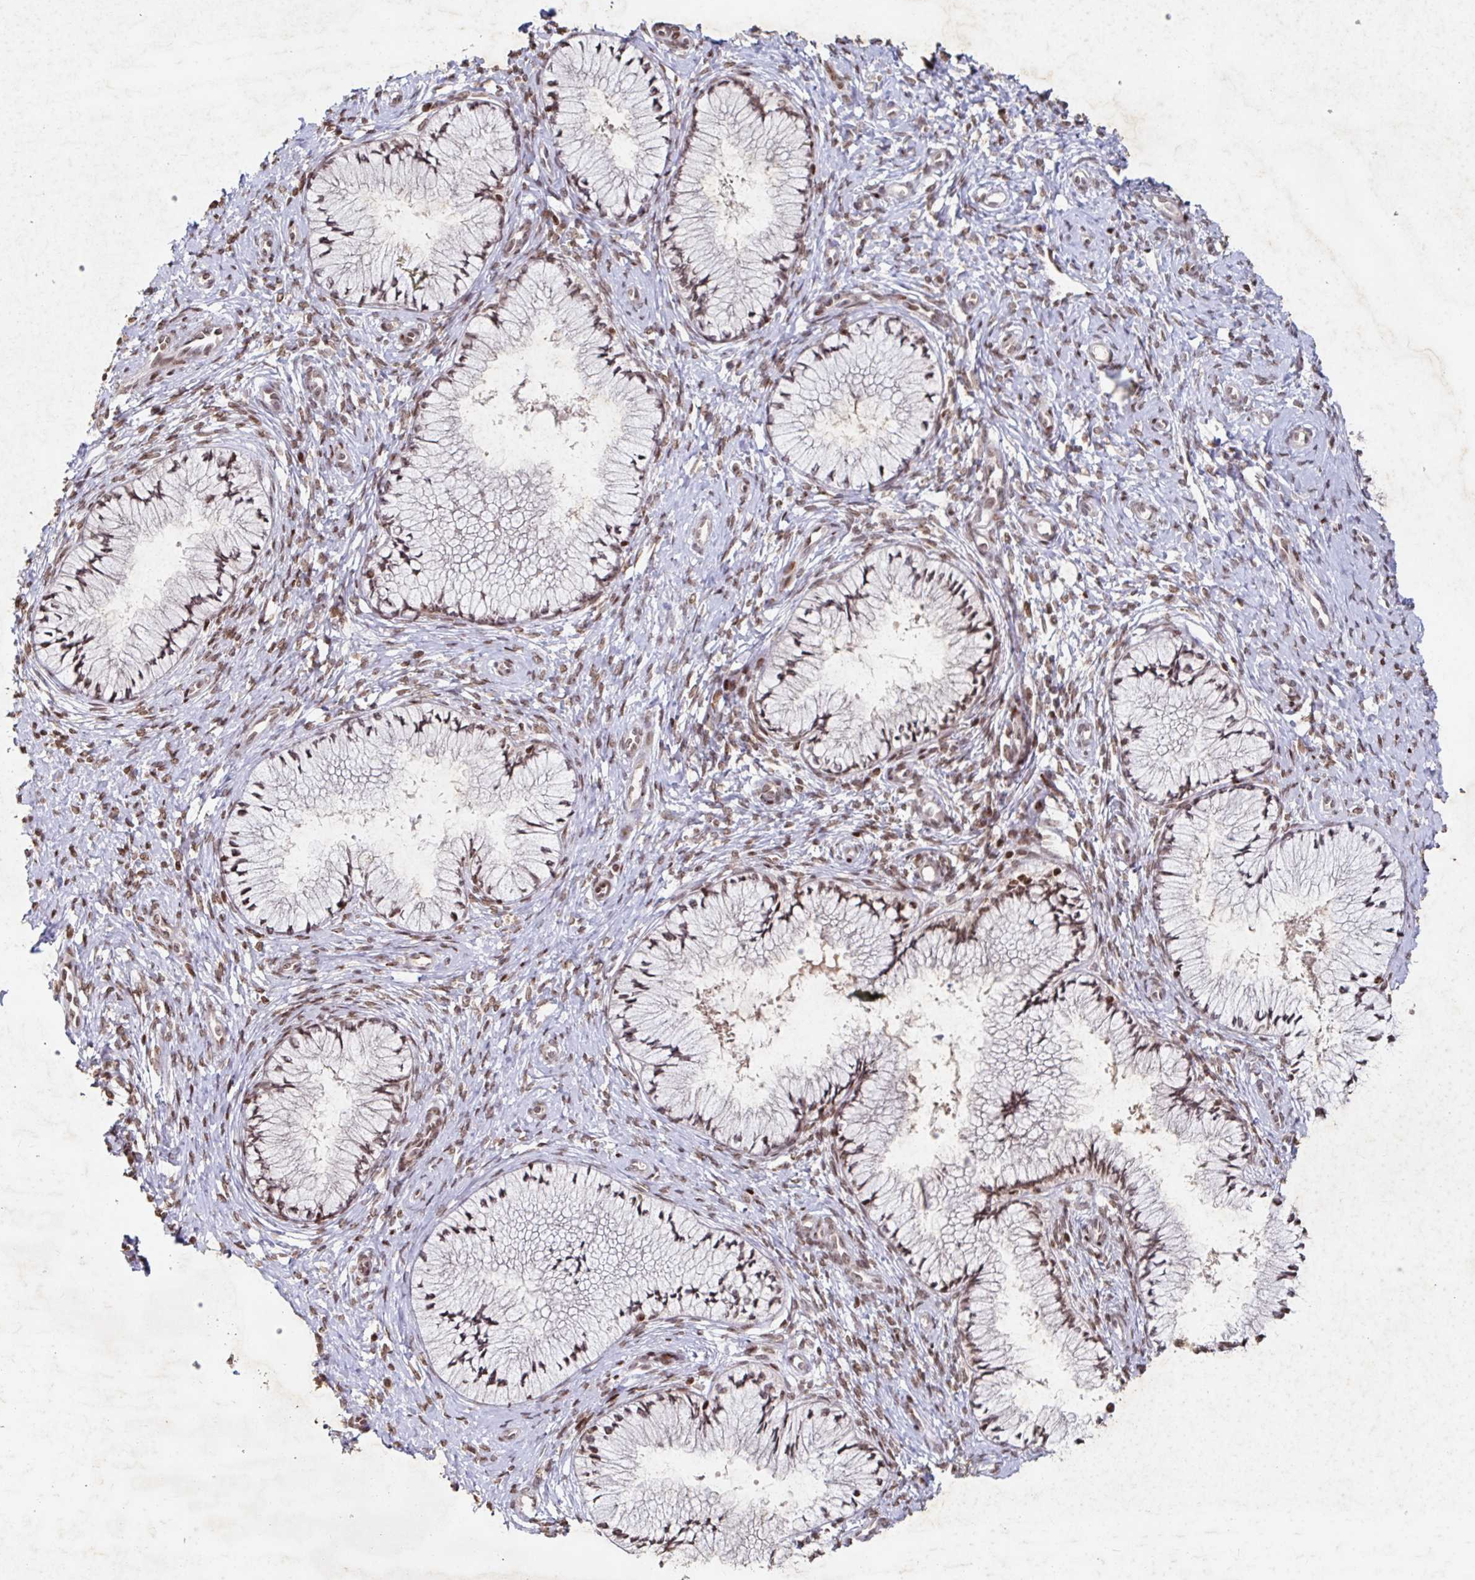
{"staining": {"intensity": "moderate", "quantity": ">75%", "location": "nuclear"}, "tissue": "cervix", "cell_type": "Glandular cells", "image_type": "normal", "snomed": [{"axis": "morphology", "description": "Normal tissue, NOS"}, {"axis": "topography", "description": "Cervix"}], "caption": "IHC staining of benign cervix, which reveals medium levels of moderate nuclear staining in approximately >75% of glandular cells indicating moderate nuclear protein staining. The staining was performed using DAB (3,3'-diaminobenzidine) (brown) for protein detection and nuclei were counterstained in hematoxylin (blue).", "gene": "C19orf53", "patient": {"sex": "female", "age": 37}}